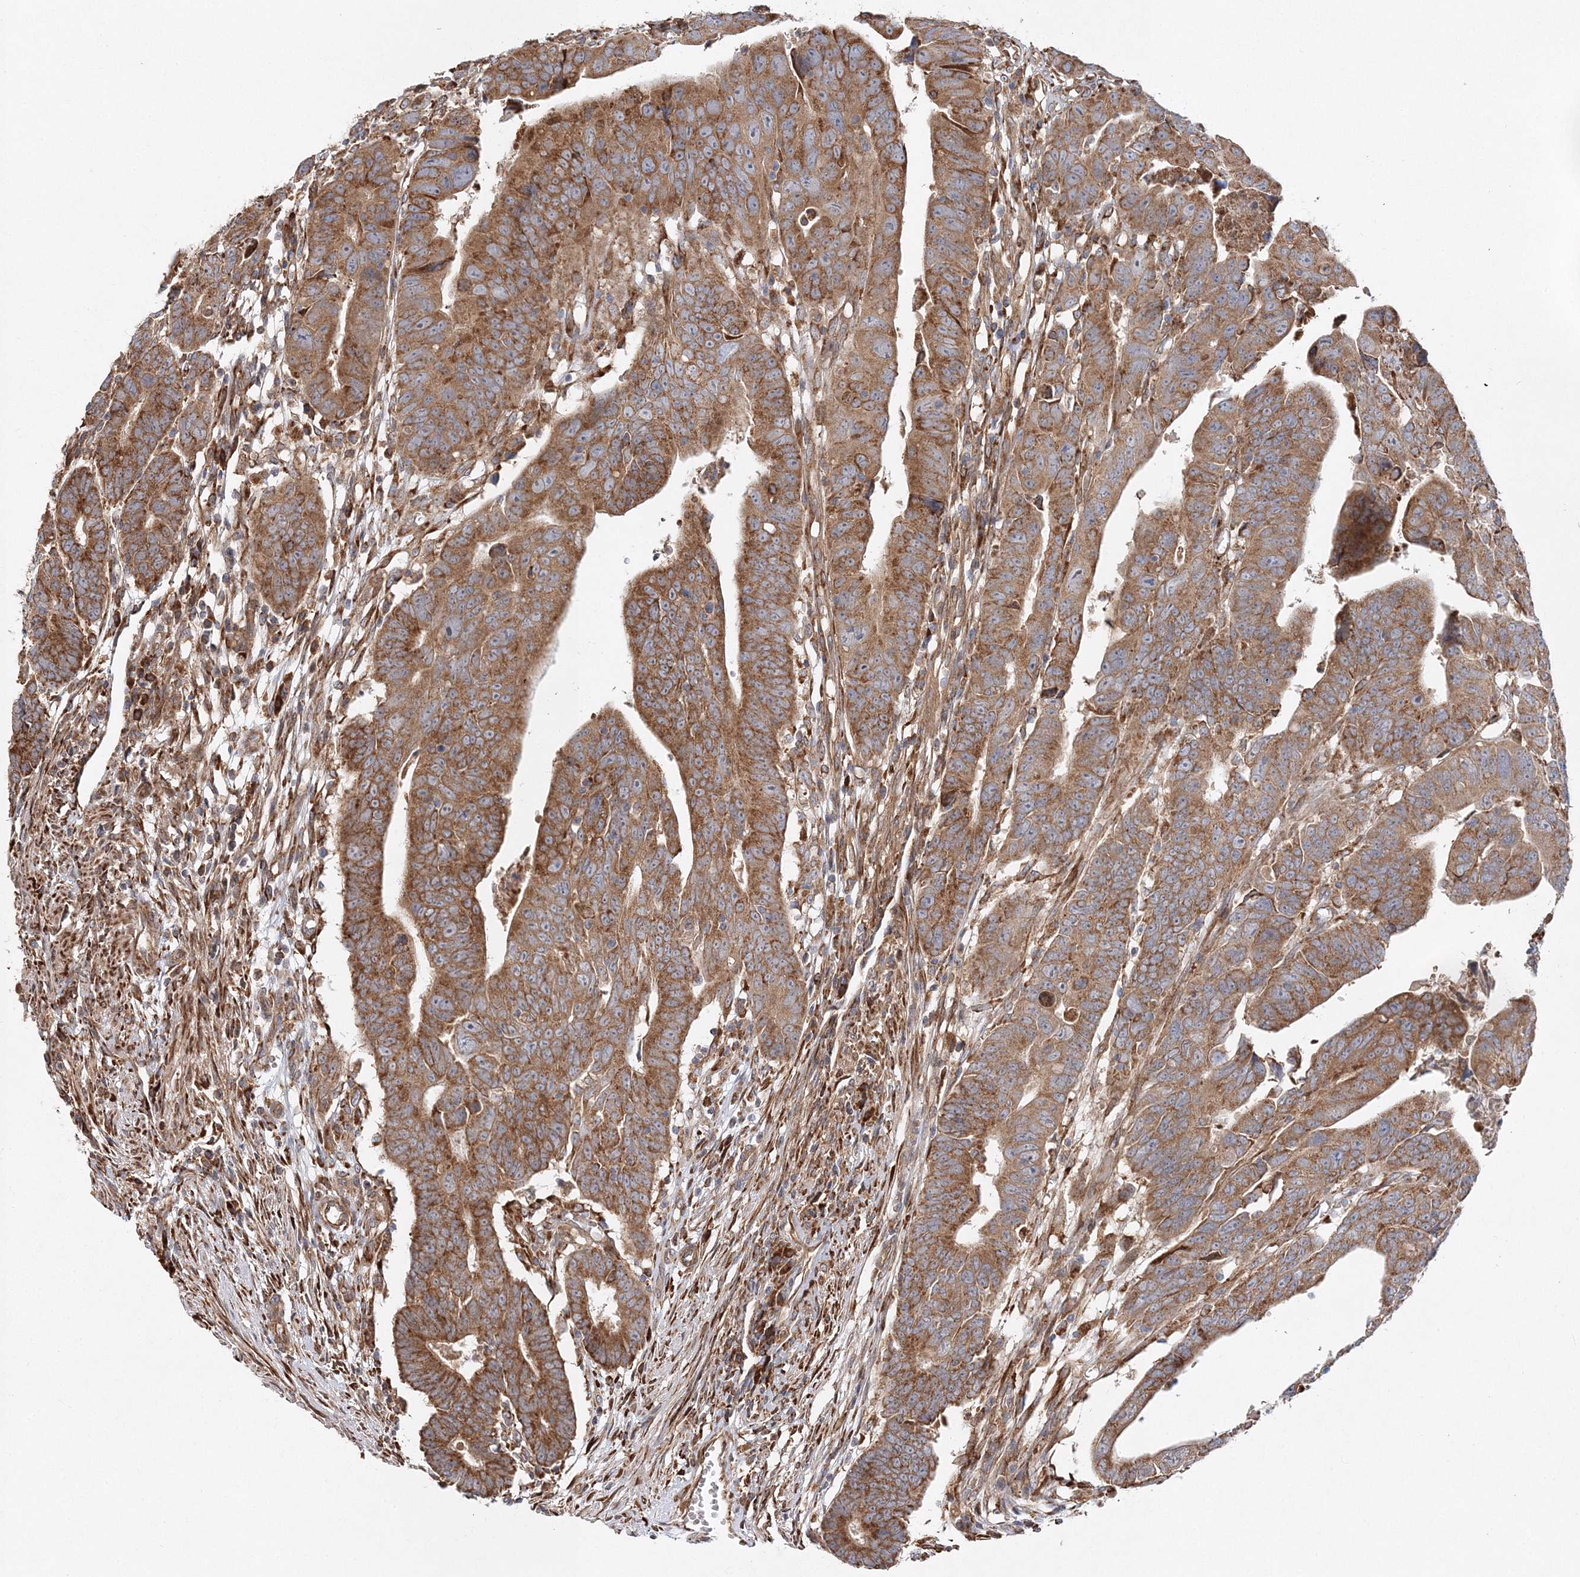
{"staining": {"intensity": "moderate", "quantity": ">75%", "location": "cytoplasmic/membranous"}, "tissue": "colorectal cancer", "cell_type": "Tumor cells", "image_type": "cancer", "snomed": [{"axis": "morphology", "description": "Adenocarcinoma, NOS"}, {"axis": "topography", "description": "Rectum"}], "caption": "Colorectal adenocarcinoma was stained to show a protein in brown. There is medium levels of moderate cytoplasmic/membranous staining in about >75% of tumor cells. Nuclei are stained in blue.", "gene": "ZFYVE16", "patient": {"sex": "female", "age": 65}}